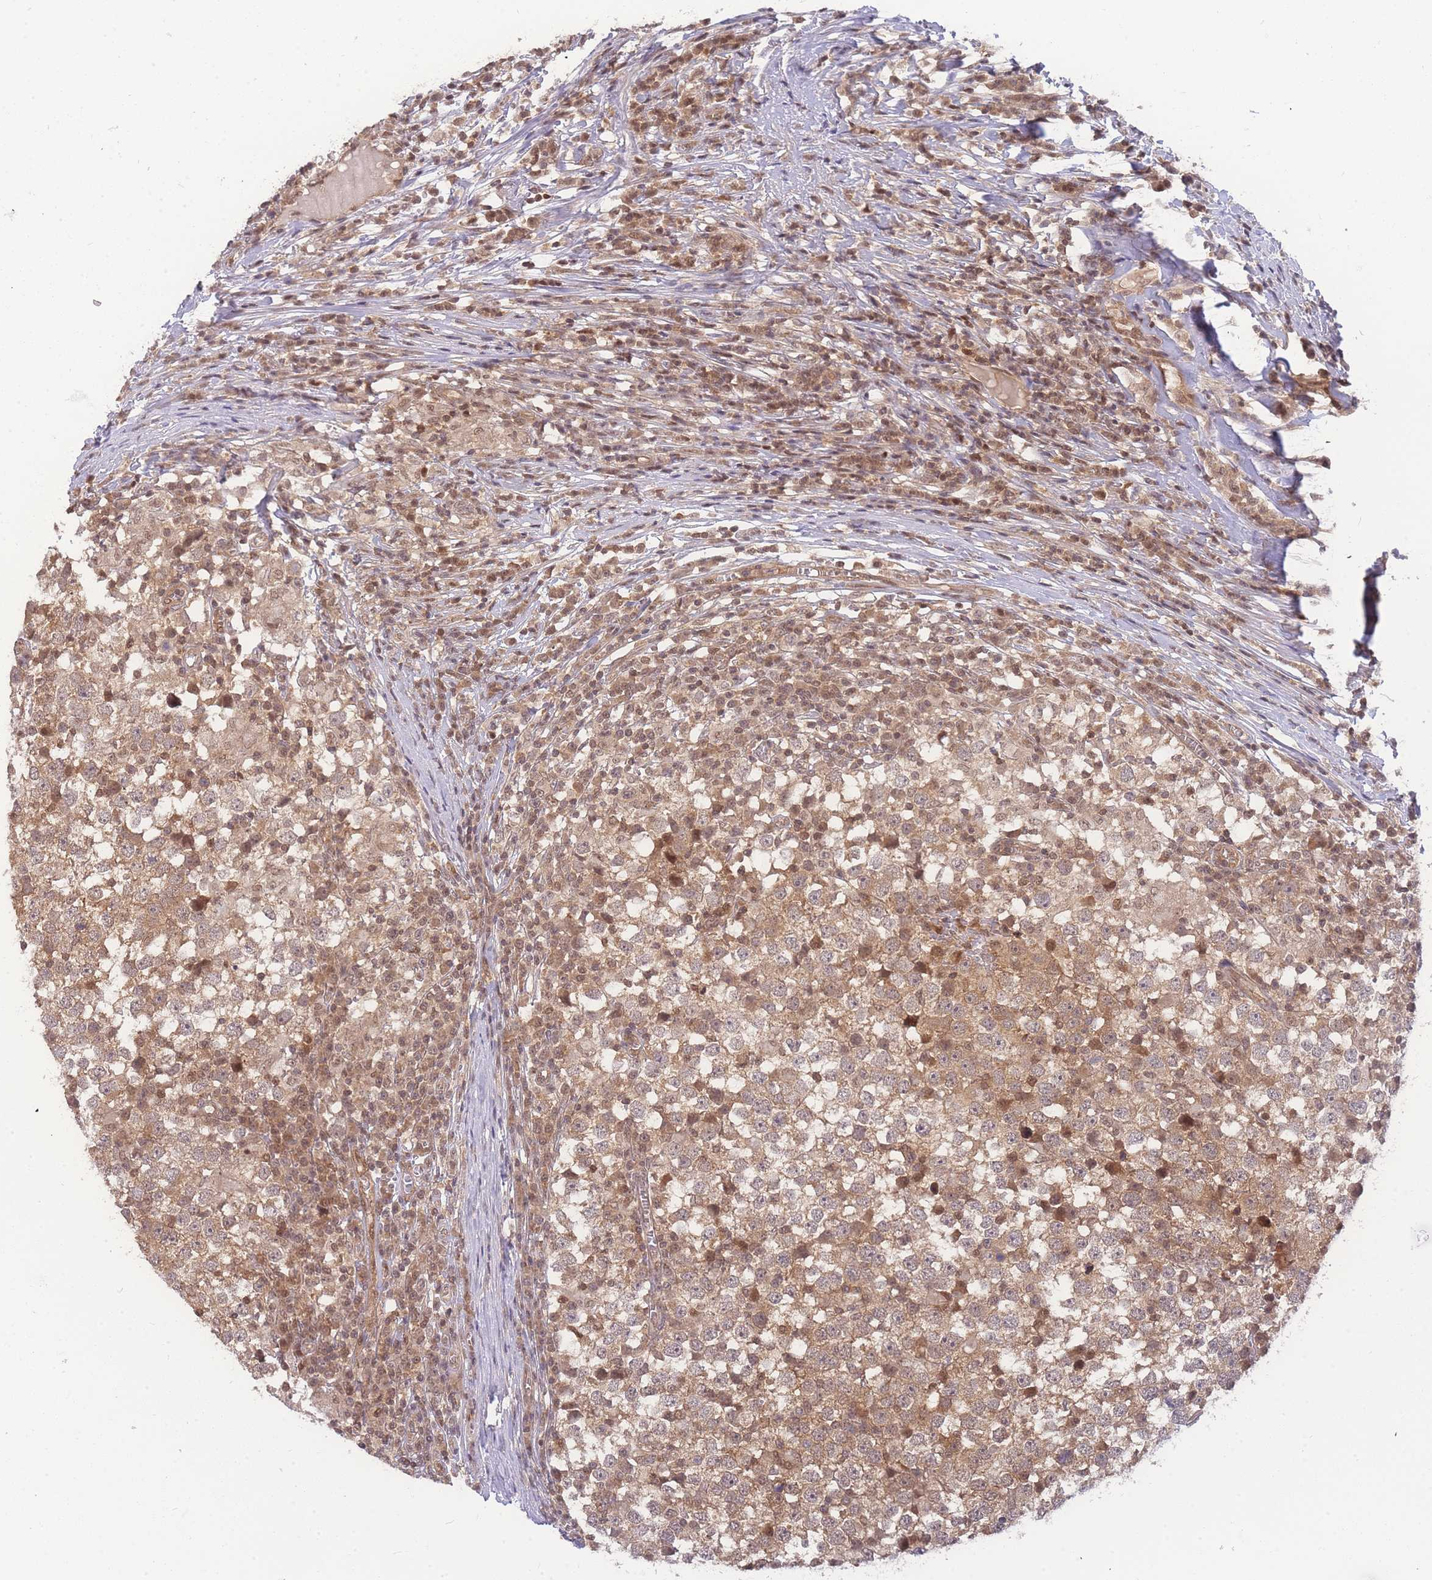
{"staining": {"intensity": "moderate", "quantity": ">75%", "location": "cytoplasmic/membranous"}, "tissue": "testis cancer", "cell_type": "Tumor cells", "image_type": "cancer", "snomed": [{"axis": "morphology", "description": "Seminoma, NOS"}, {"axis": "topography", "description": "Testis"}], "caption": "Immunohistochemistry (IHC) of testis seminoma demonstrates medium levels of moderate cytoplasmic/membranous expression in about >75% of tumor cells.", "gene": "KIAA1191", "patient": {"sex": "male", "age": 65}}